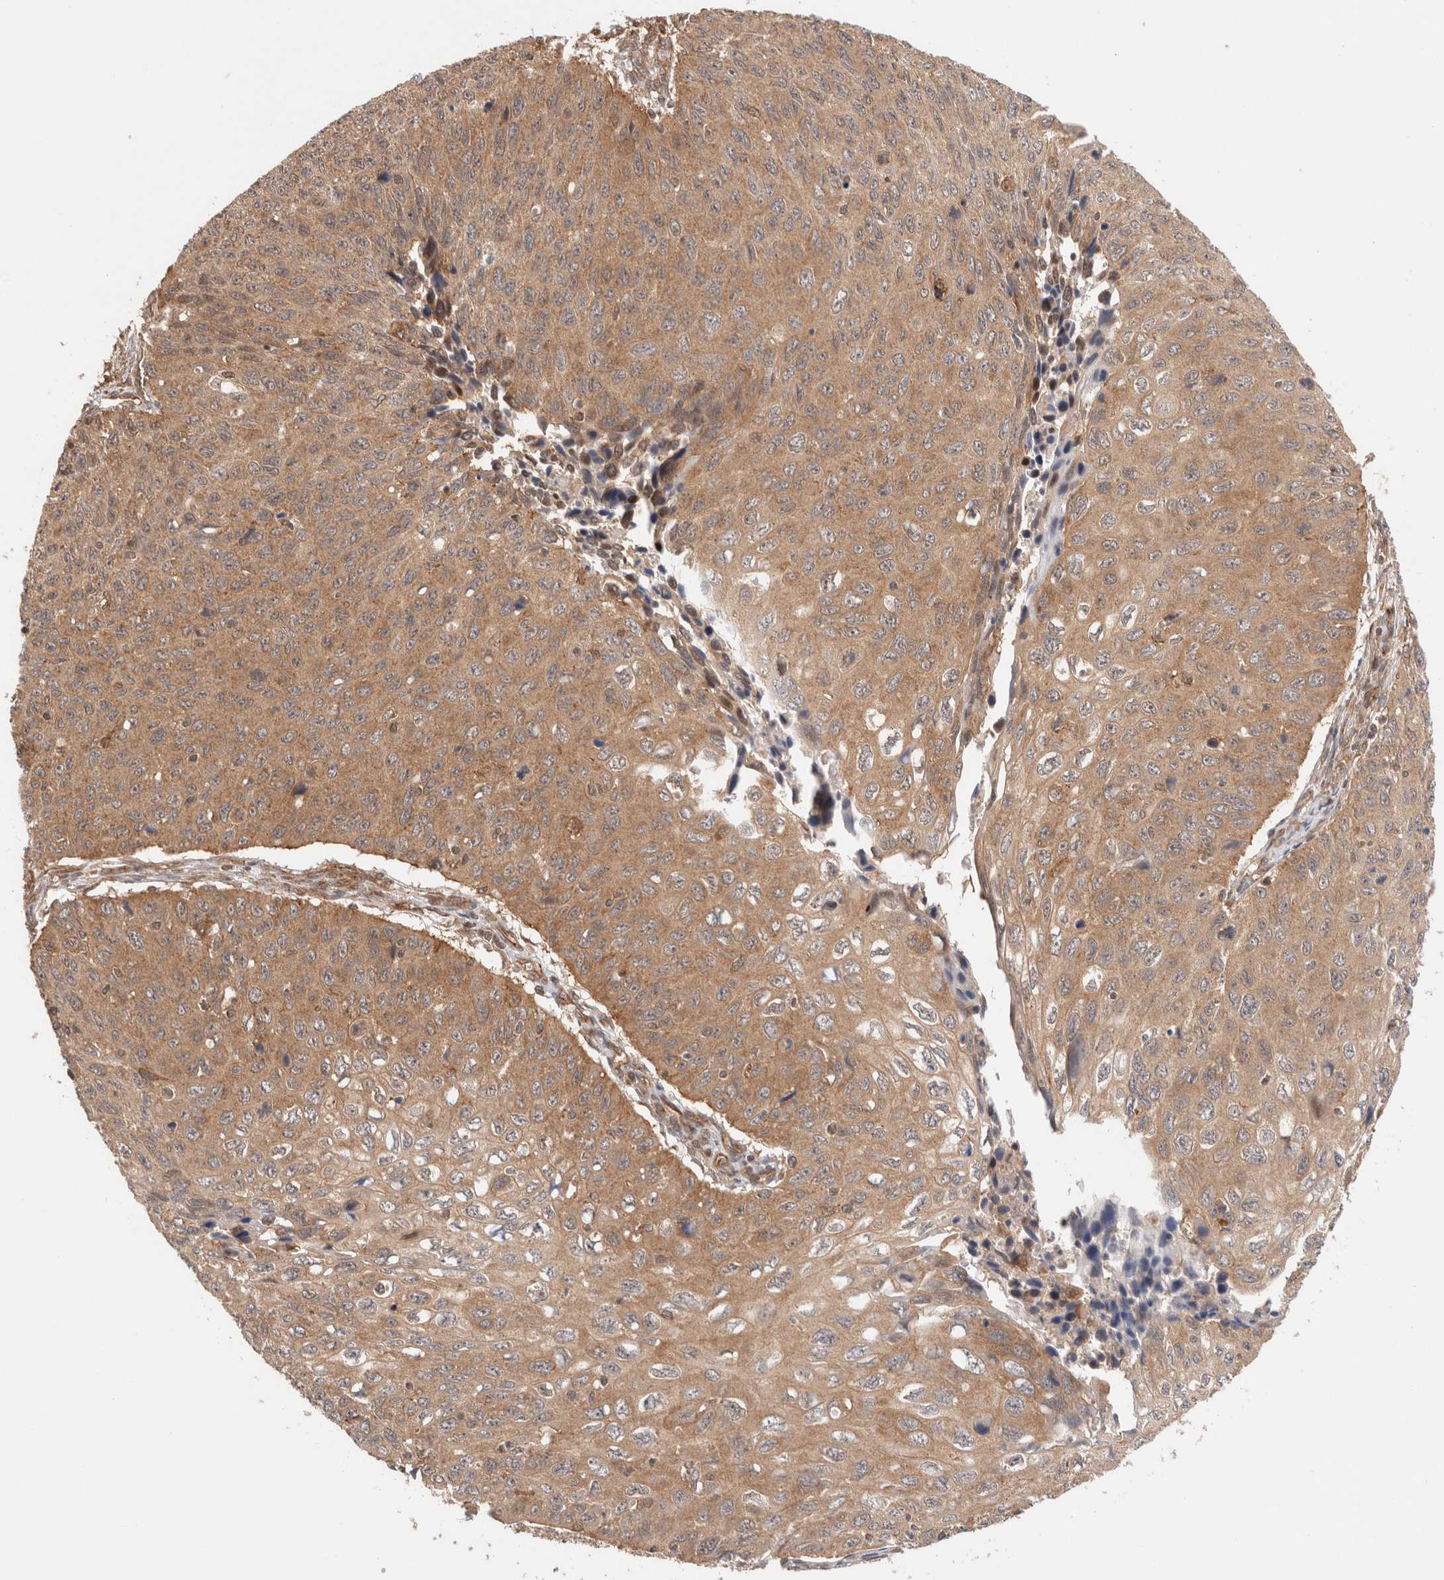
{"staining": {"intensity": "moderate", "quantity": ">75%", "location": "cytoplasmic/membranous"}, "tissue": "cervical cancer", "cell_type": "Tumor cells", "image_type": "cancer", "snomed": [{"axis": "morphology", "description": "Squamous cell carcinoma, NOS"}, {"axis": "topography", "description": "Cervix"}], "caption": "This histopathology image reveals IHC staining of cervical squamous cell carcinoma, with medium moderate cytoplasmic/membranous expression in about >75% of tumor cells.", "gene": "SIKE1", "patient": {"sex": "female", "age": 53}}